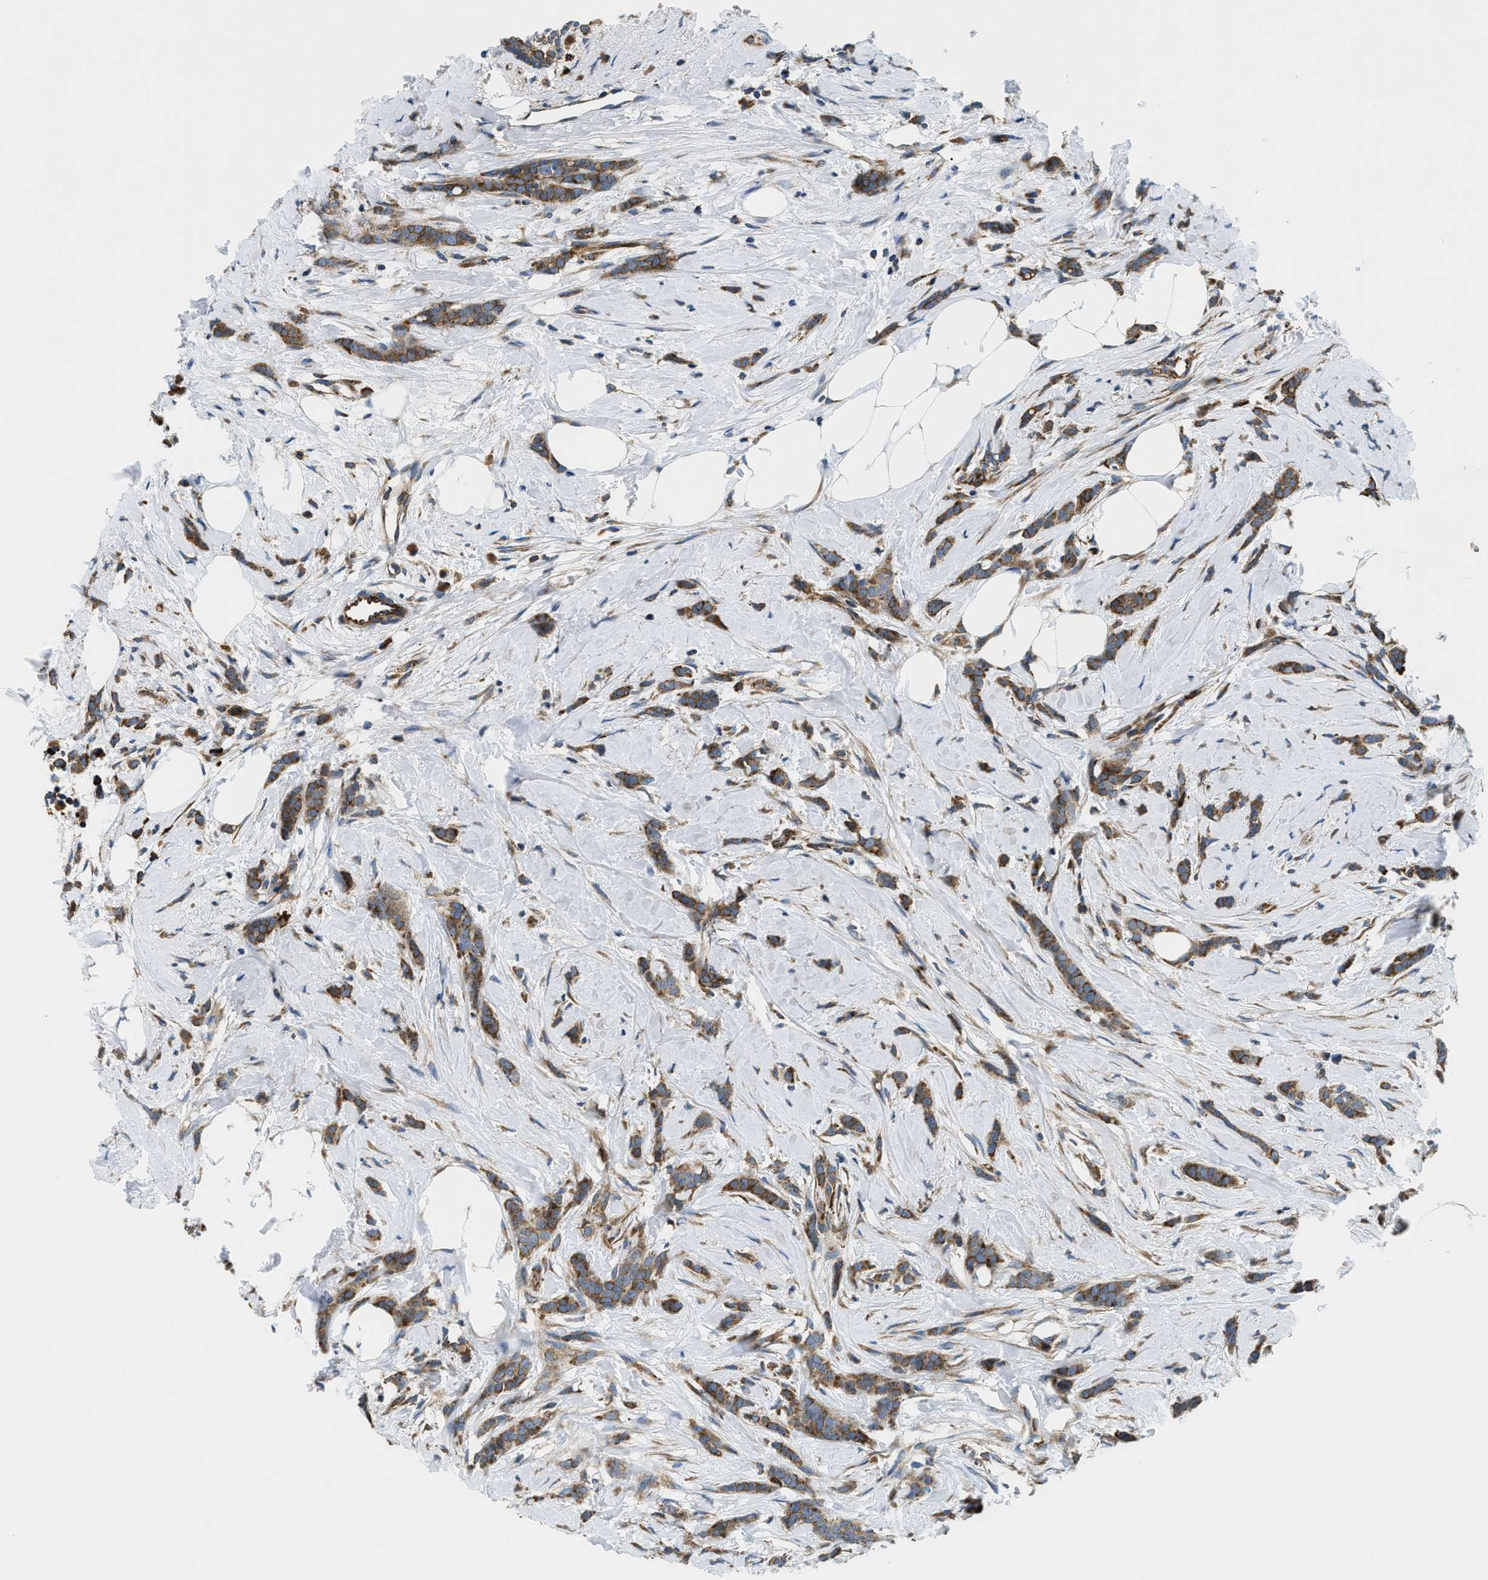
{"staining": {"intensity": "strong", "quantity": ">75%", "location": "cytoplasmic/membranous"}, "tissue": "breast cancer", "cell_type": "Tumor cells", "image_type": "cancer", "snomed": [{"axis": "morphology", "description": "Lobular carcinoma, in situ"}, {"axis": "morphology", "description": "Lobular carcinoma"}, {"axis": "topography", "description": "Breast"}], "caption": "Protein staining by immunohistochemistry displays strong cytoplasmic/membranous positivity in about >75% of tumor cells in breast cancer.", "gene": "CSPG4", "patient": {"sex": "female", "age": 41}}